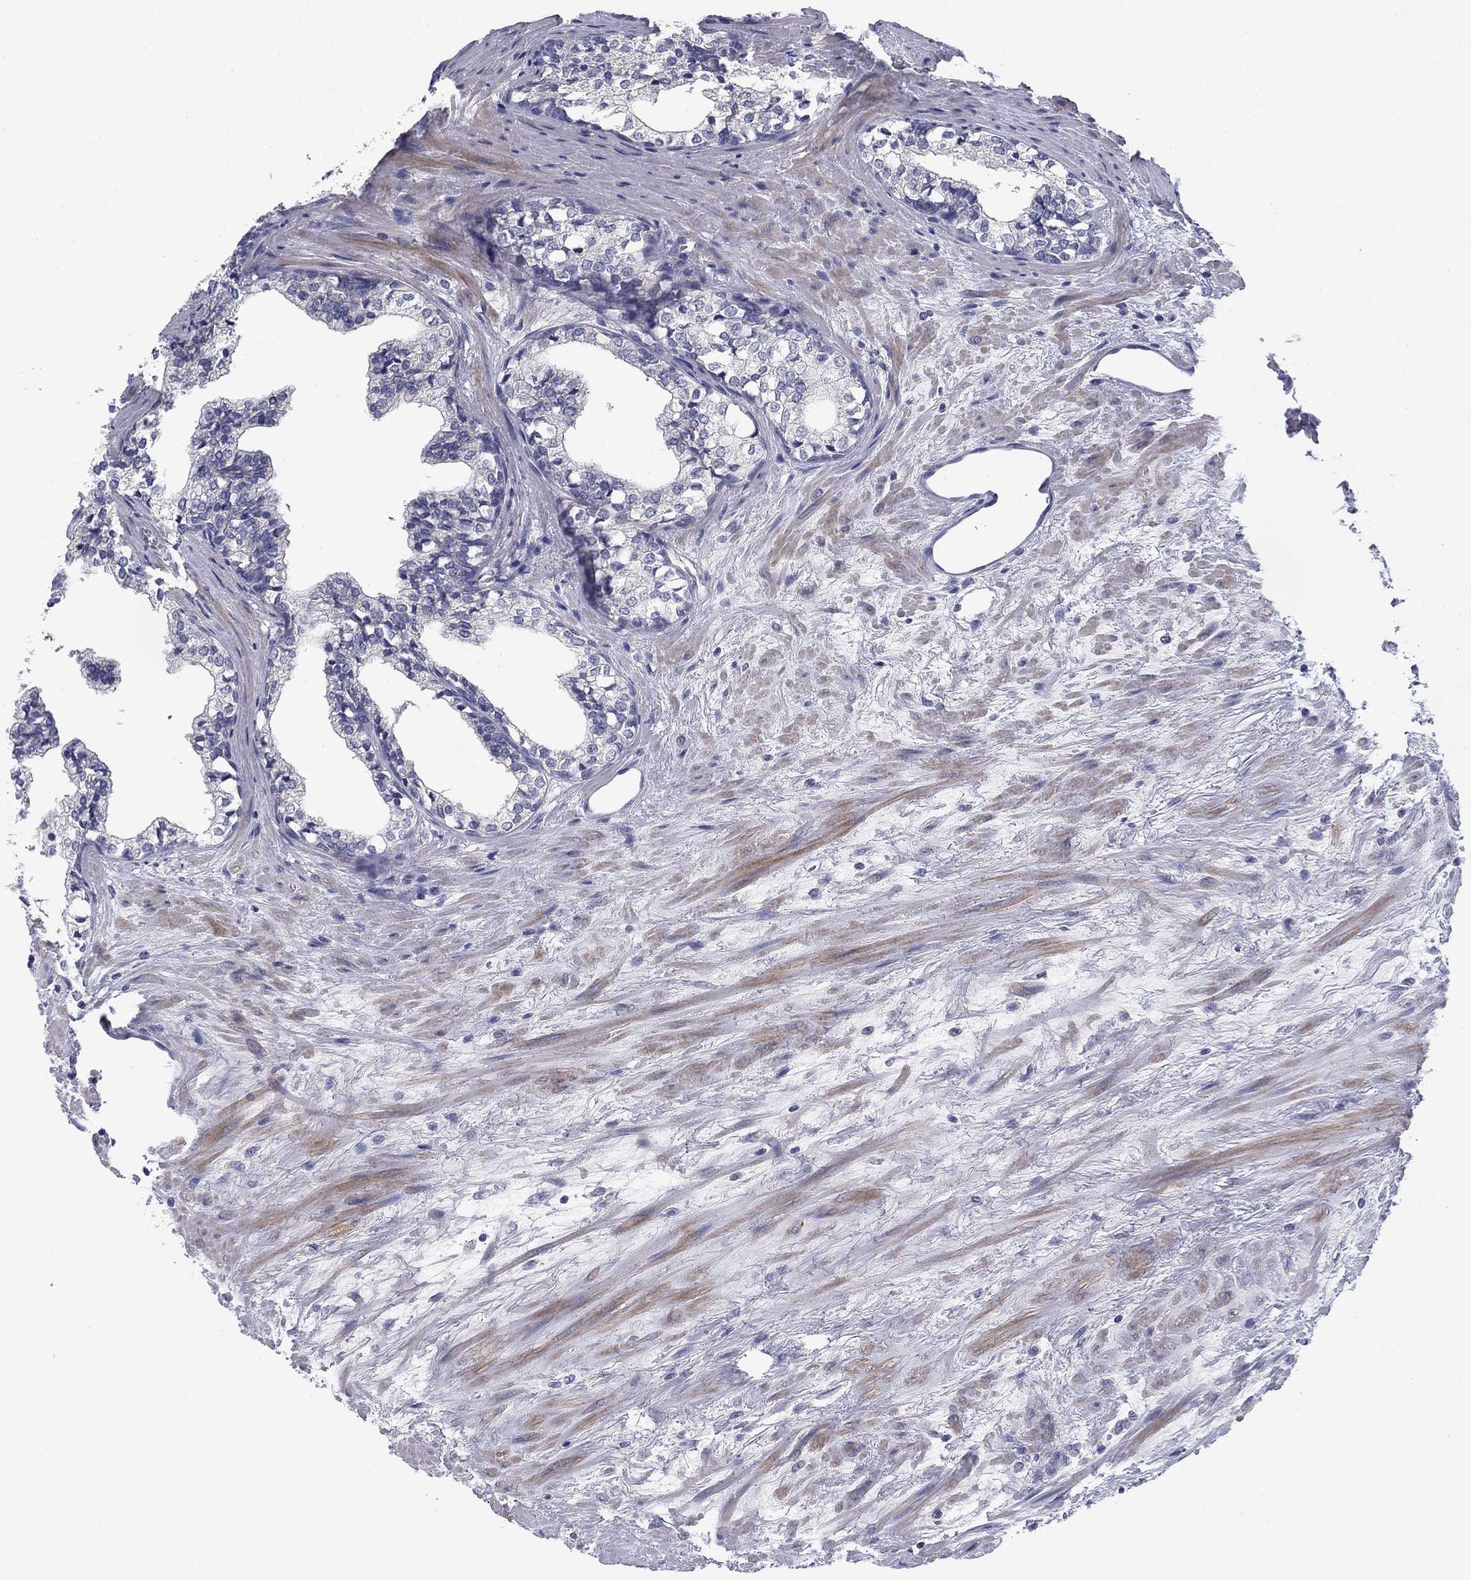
{"staining": {"intensity": "negative", "quantity": "none", "location": "none"}, "tissue": "prostate cancer", "cell_type": "Tumor cells", "image_type": "cancer", "snomed": [{"axis": "morphology", "description": "Adenocarcinoma, NOS"}, {"axis": "topography", "description": "Prostate and seminal vesicle, NOS"}], "caption": "Adenocarcinoma (prostate) was stained to show a protein in brown. There is no significant staining in tumor cells. (DAB immunohistochemistry, high magnification).", "gene": "FRK", "patient": {"sex": "male", "age": 63}}